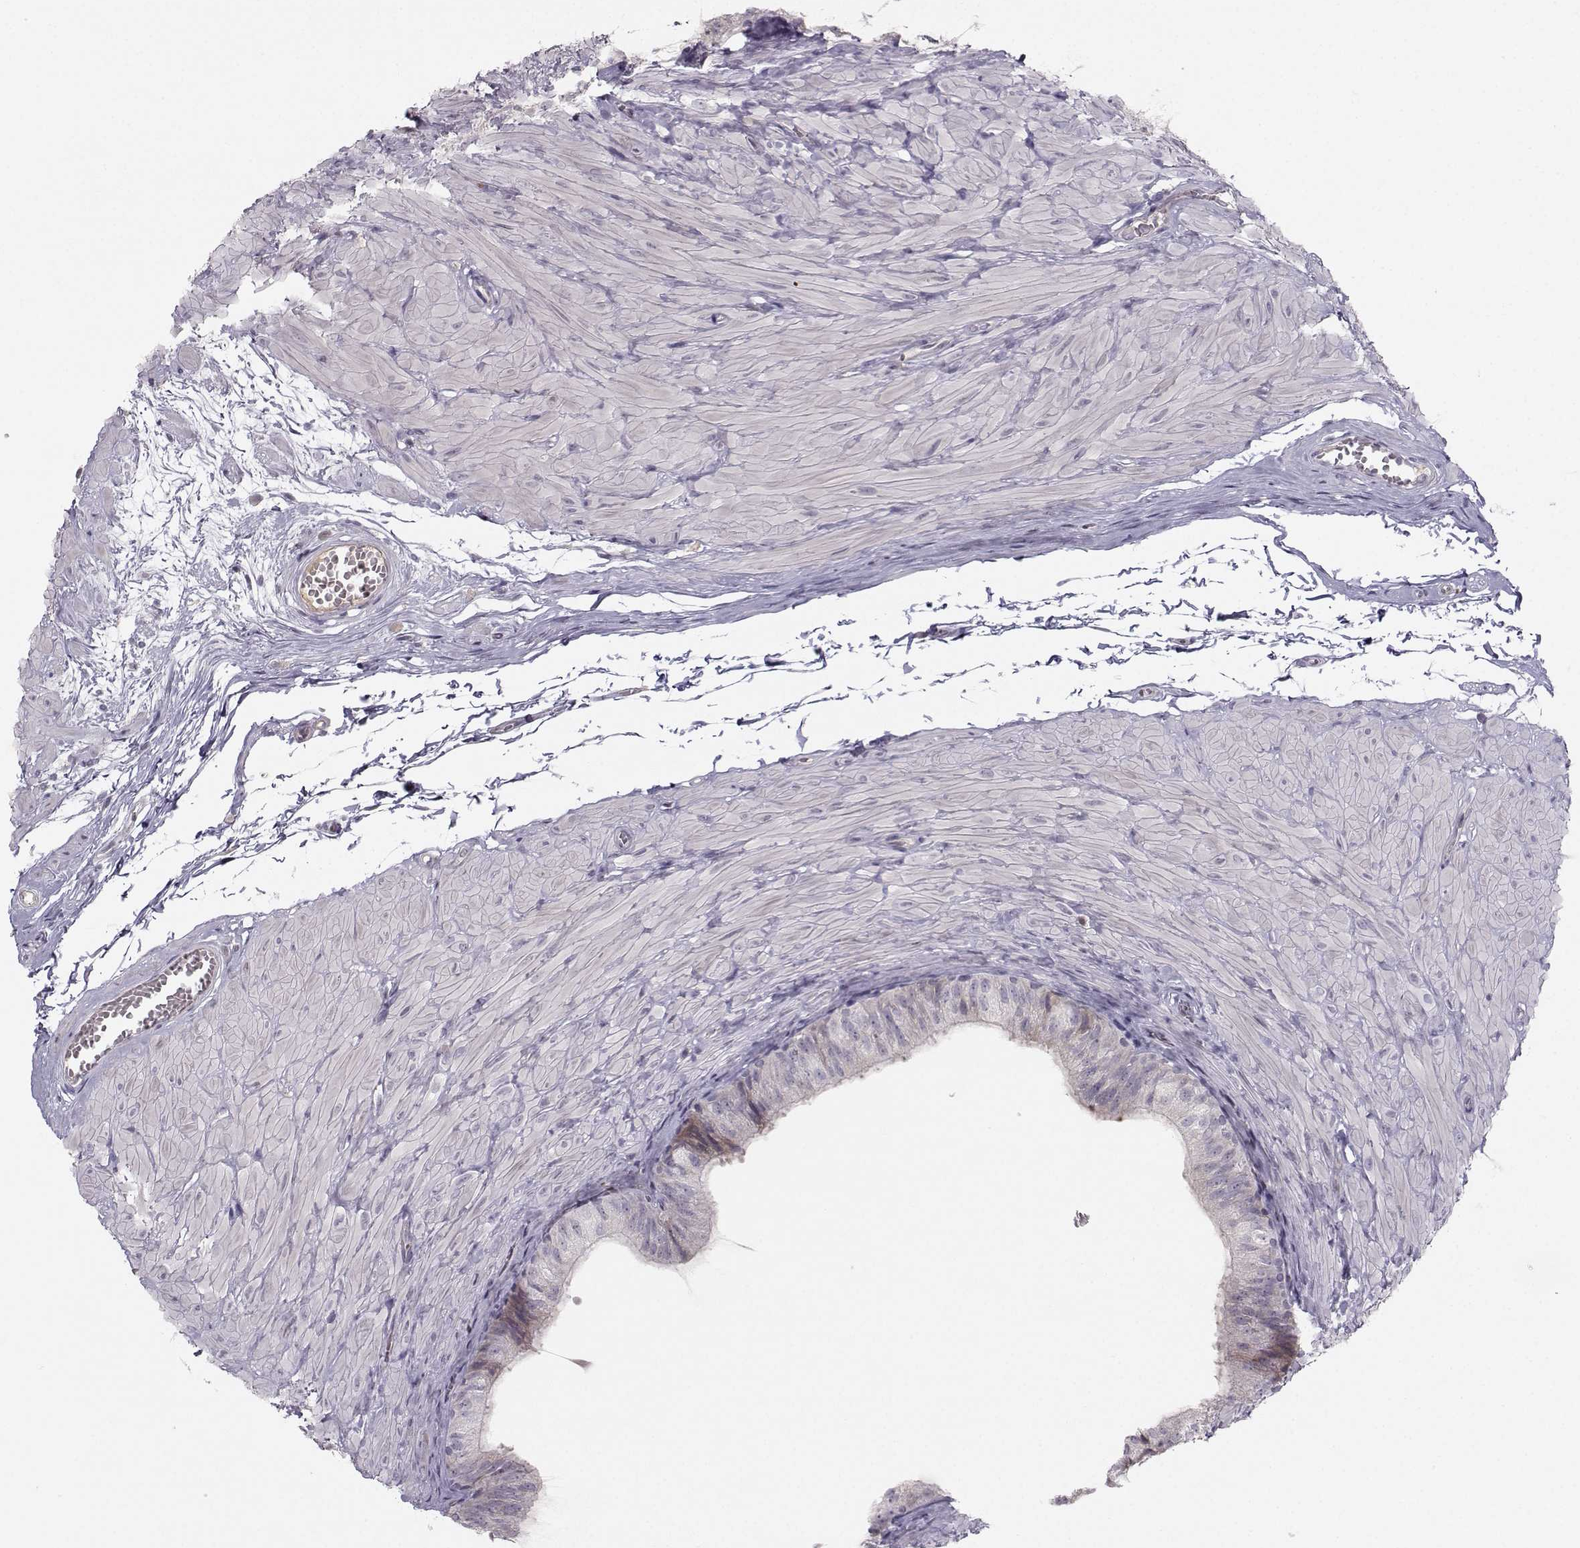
{"staining": {"intensity": "negative", "quantity": "none", "location": "none"}, "tissue": "epididymis", "cell_type": "Glandular cells", "image_type": "normal", "snomed": [{"axis": "morphology", "description": "Normal tissue, NOS"}, {"axis": "topography", "description": "Epididymis"}, {"axis": "topography", "description": "Vas deferens"}], "caption": "An image of human epididymis is negative for staining in glandular cells. (Brightfield microscopy of DAB (3,3'-diaminobenzidine) IHC at high magnification).", "gene": "OPRD1", "patient": {"sex": "male", "age": 23}}